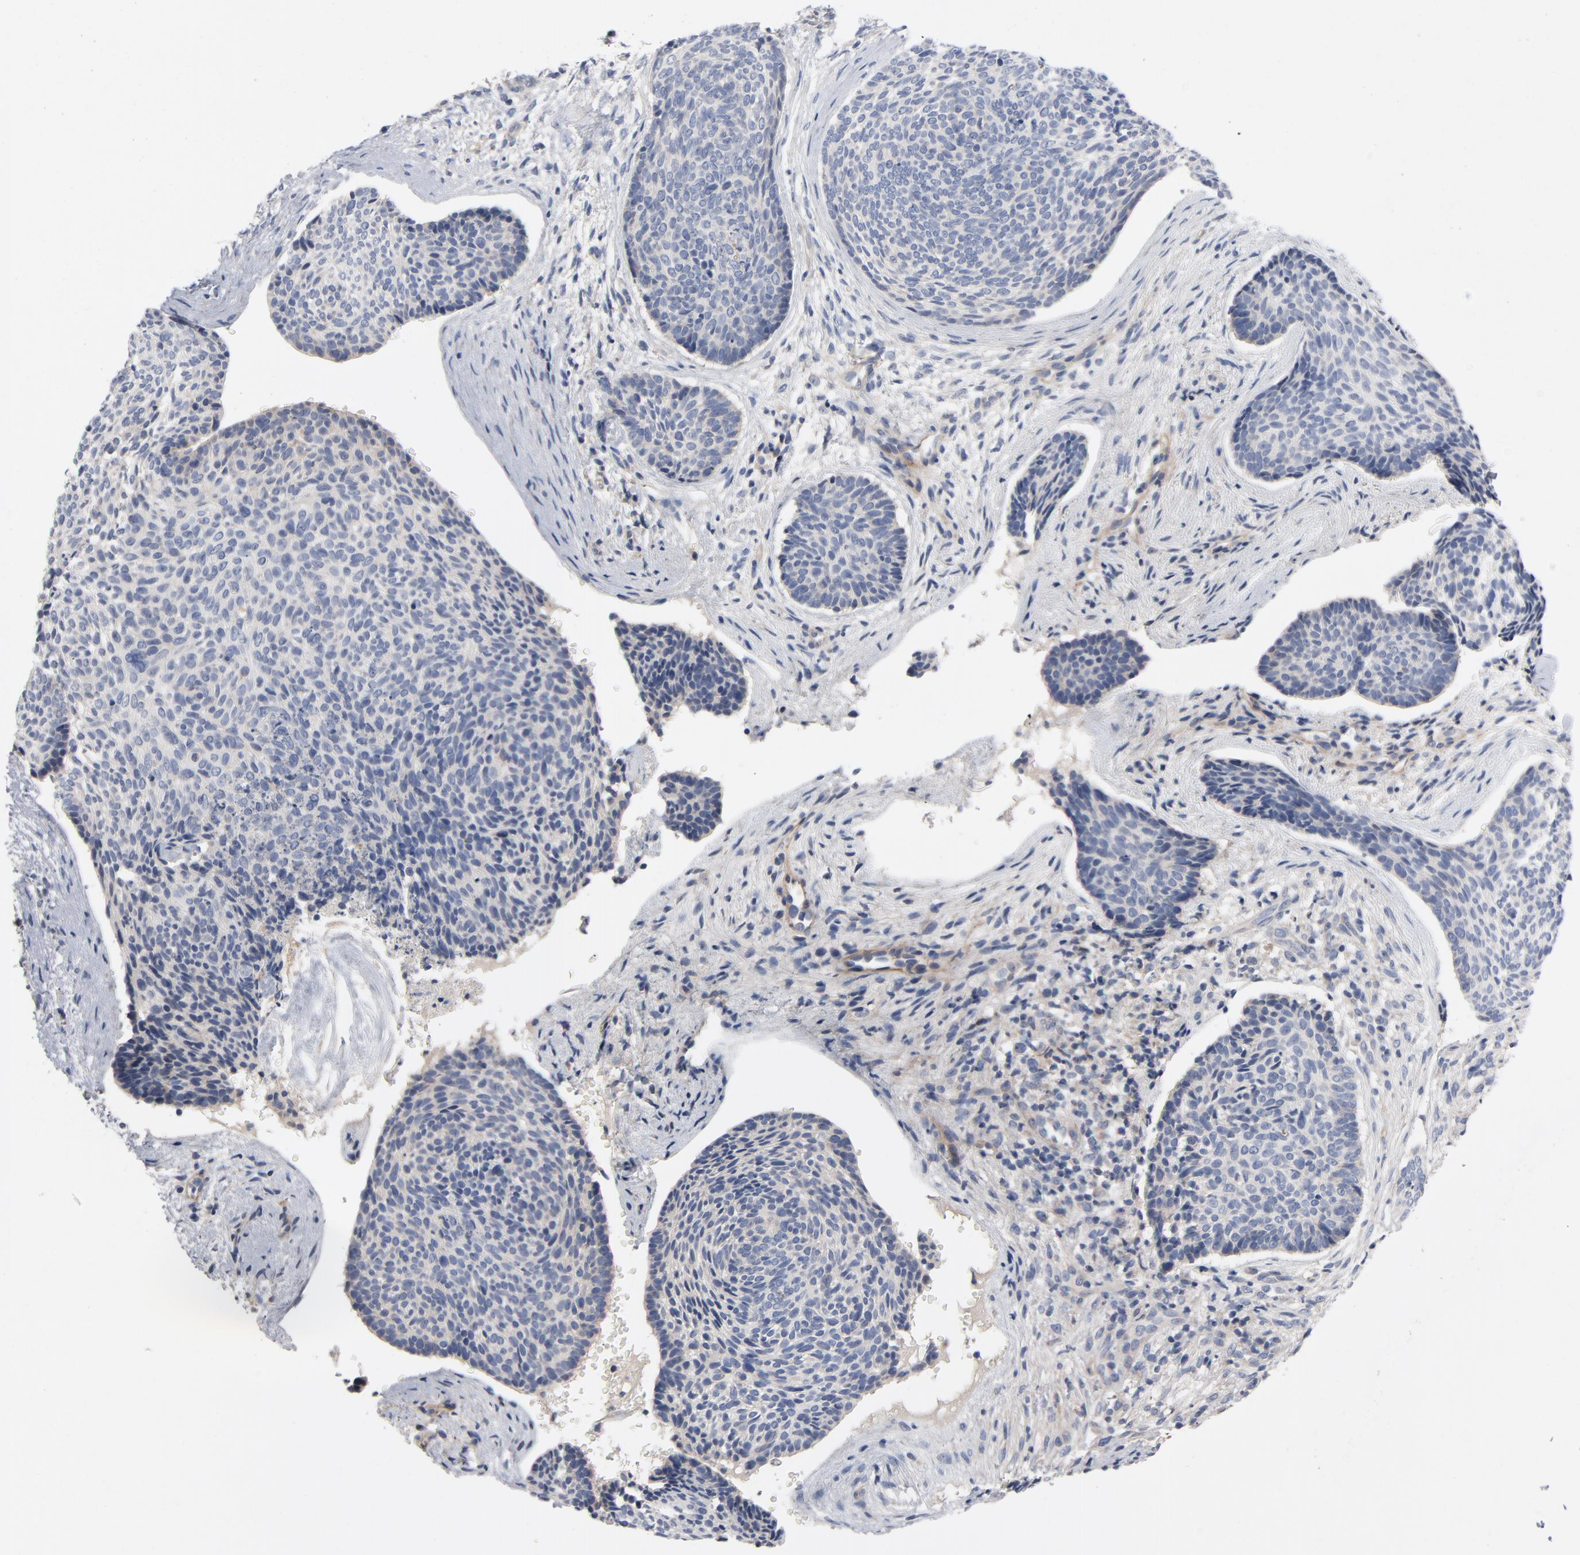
{"staining": {"intensity": "negative", "quantity": "none", "location": "none"}, "tissue": "skin cancer", "cell_type": "Tumor cells", "image_type": "cancer", "snomed": [{"axis": "morphology", "description": "Normal tissue, NOS"}, {"axis": "morphology", "description": "Basal cell carcinoma"}, {"axis": "topography", "description": "Skin"}], "caption": "Tumor cells are negative for protein expression in human skin cancer (basal cell carcinoma).", "gene": "CCDC134", "patient": {"sex": "female", "age": 57}}